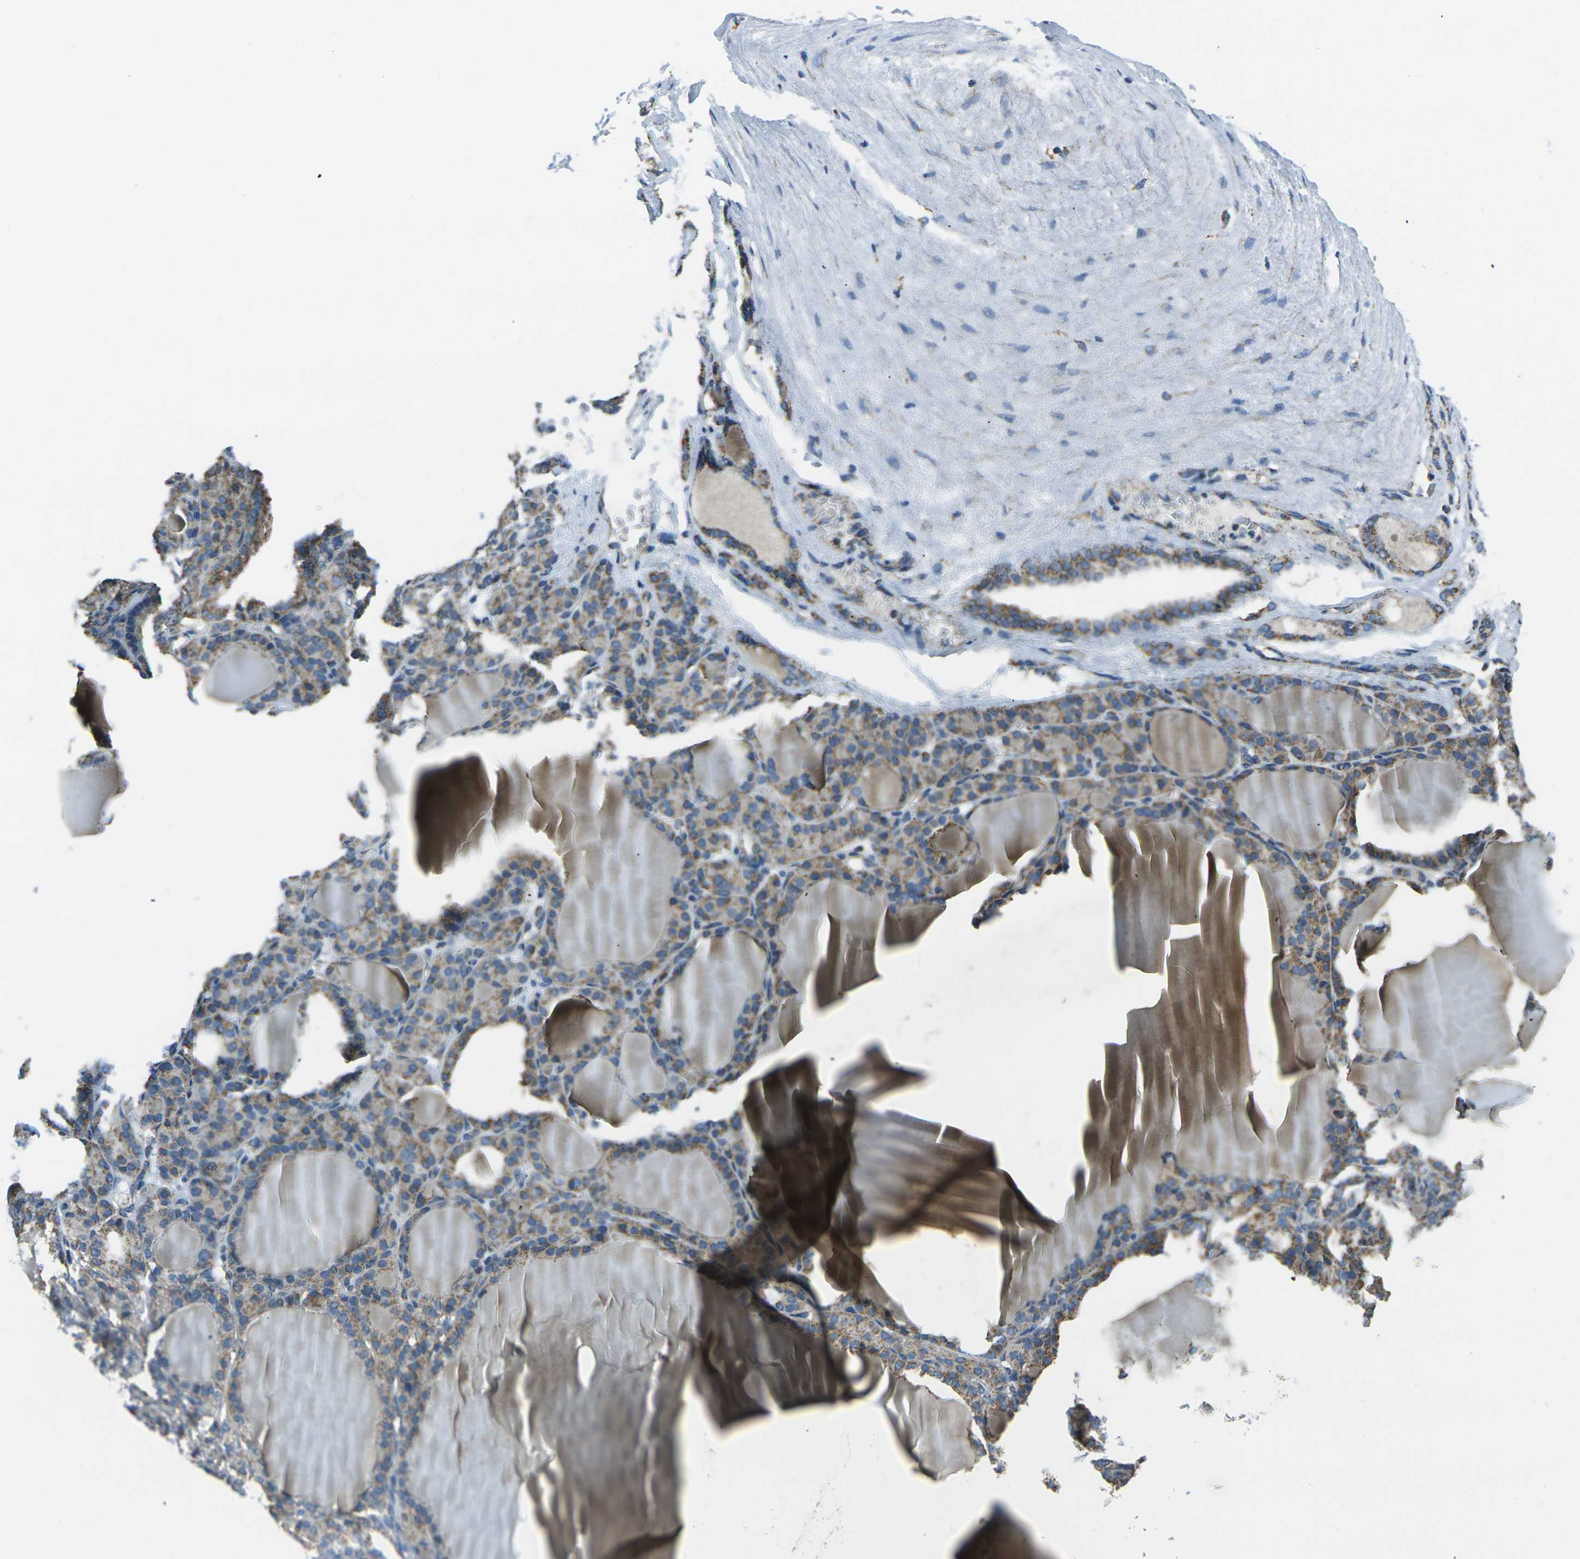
{"staining": {"intensity": "moderate", "quantity": ">75%", "location": "cytoplasmic/membranous"}, "tissue": "thyroid gland", "cell_type": "Glandular cells", "image_type": "normal", "snomed": [{"axis": "morphology", "description": "Normal tissue, NOS"}, {"axis": "topography", "description": "Thyroid gland"}], "caption": "Immunohistochemistry image of benign thyroid gland: thyroid gland stained using IHC reveals medium levels of moderate protein expression localized specifically in the cytoplasmic/membranous of glandular cells, appearing as a cytoplasmic/membranous brown color.", "gene": "IRF3", "patient": {"sex": "female", "age": 28}}